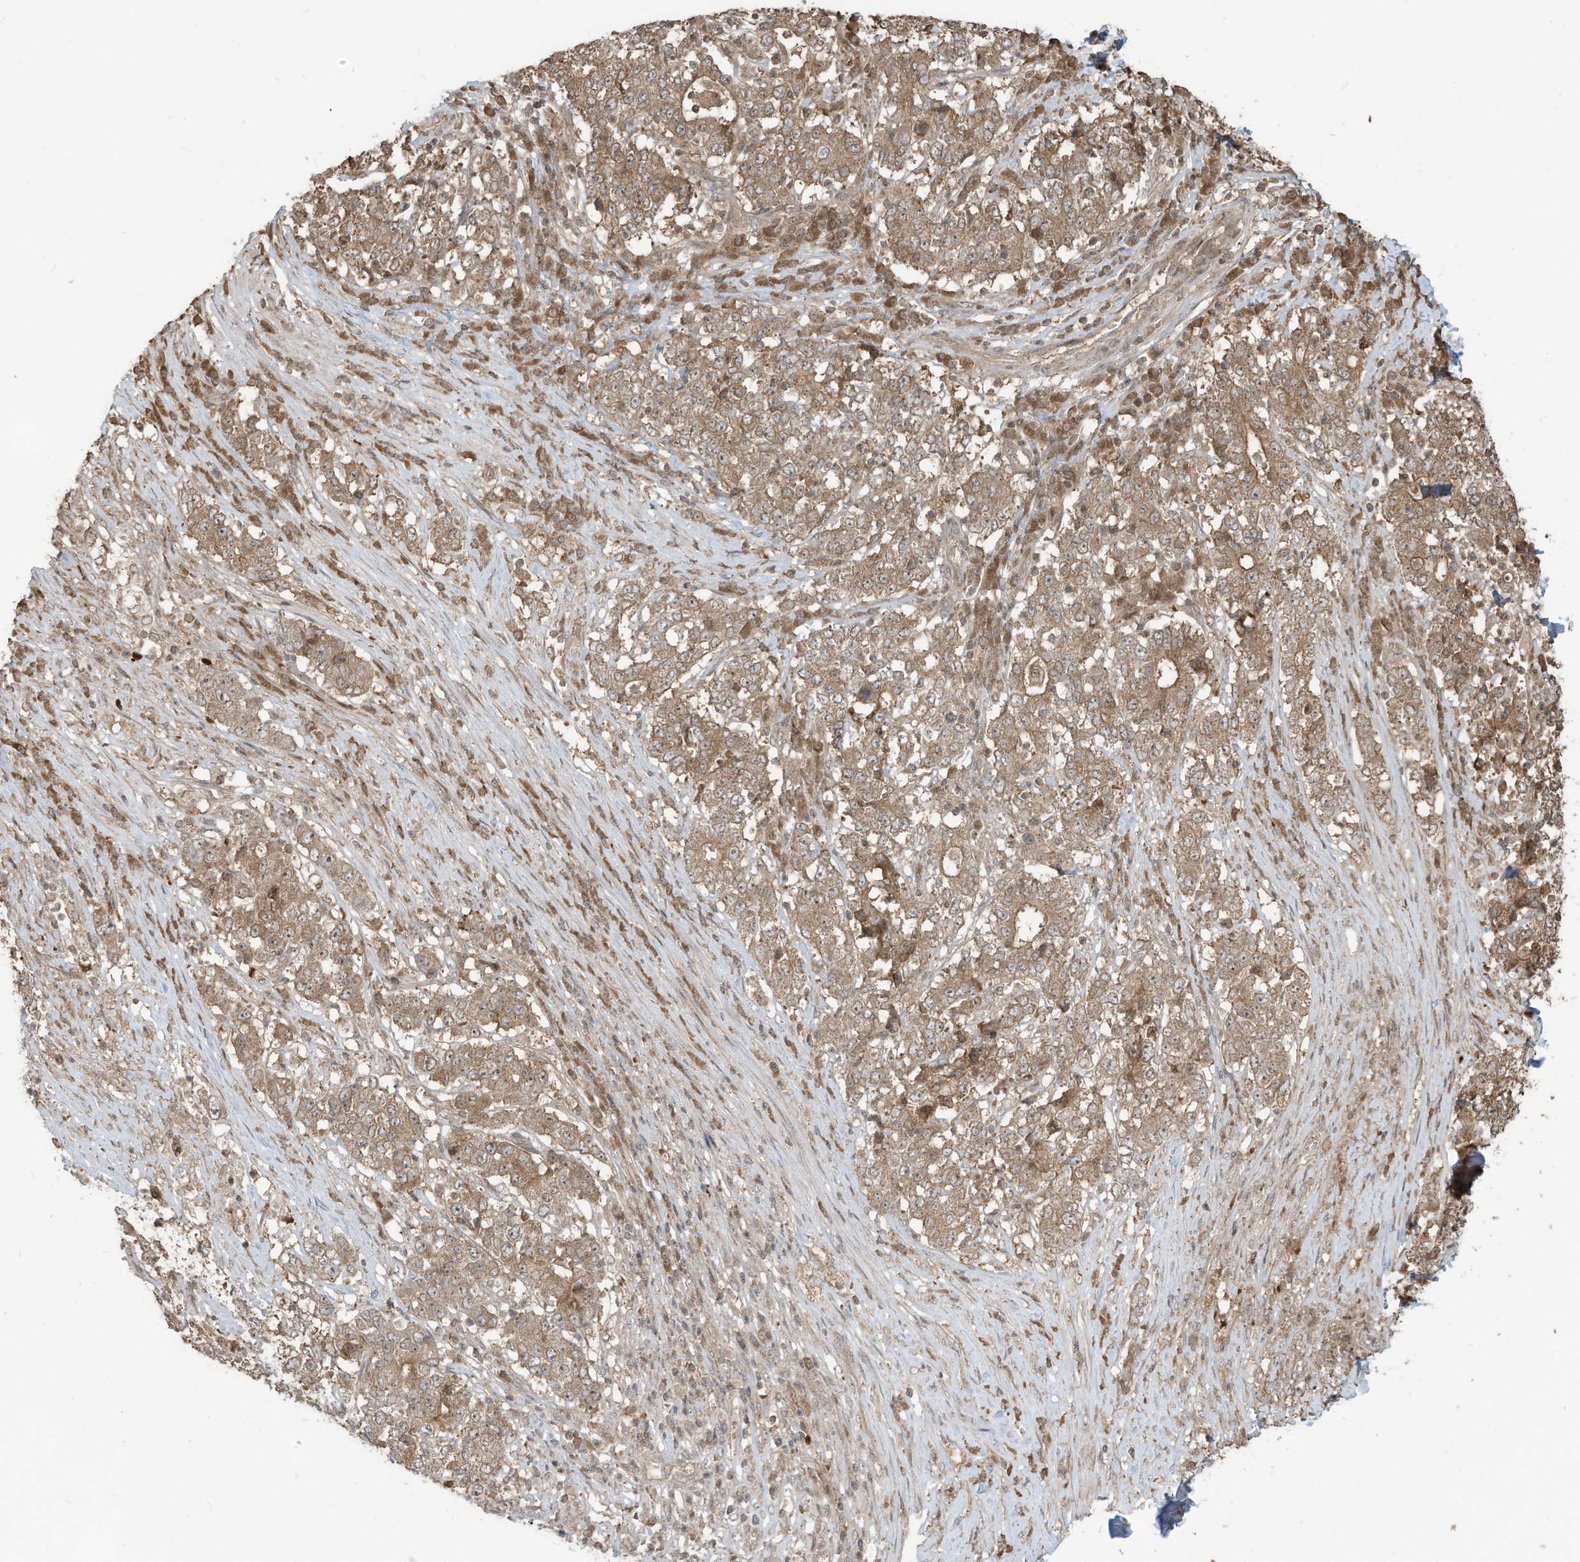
{"staining": {"intensity": "moderate", "quantity": ">75%", "location": "cytoplasmic/membranous"}, "tissue": "stomach cancer", "cell_type": "Tumor cells", "image_type": "cancer", "snomed": [{"axis": "morphology", "description": "Adenocarcinoma, NOS"}, {"axis": "topography", "description": "Stomach"}], "caption": "DAB (3,3'-diaminobenzidine) immunohistochemical staining of stomach cancer (adenocarcinoma) shows moderate cytoplasmic/membranous protein expression in about >75% of tumor cells.", "gene": "CARF", "patient": {"sex": "male", "age": 59}}